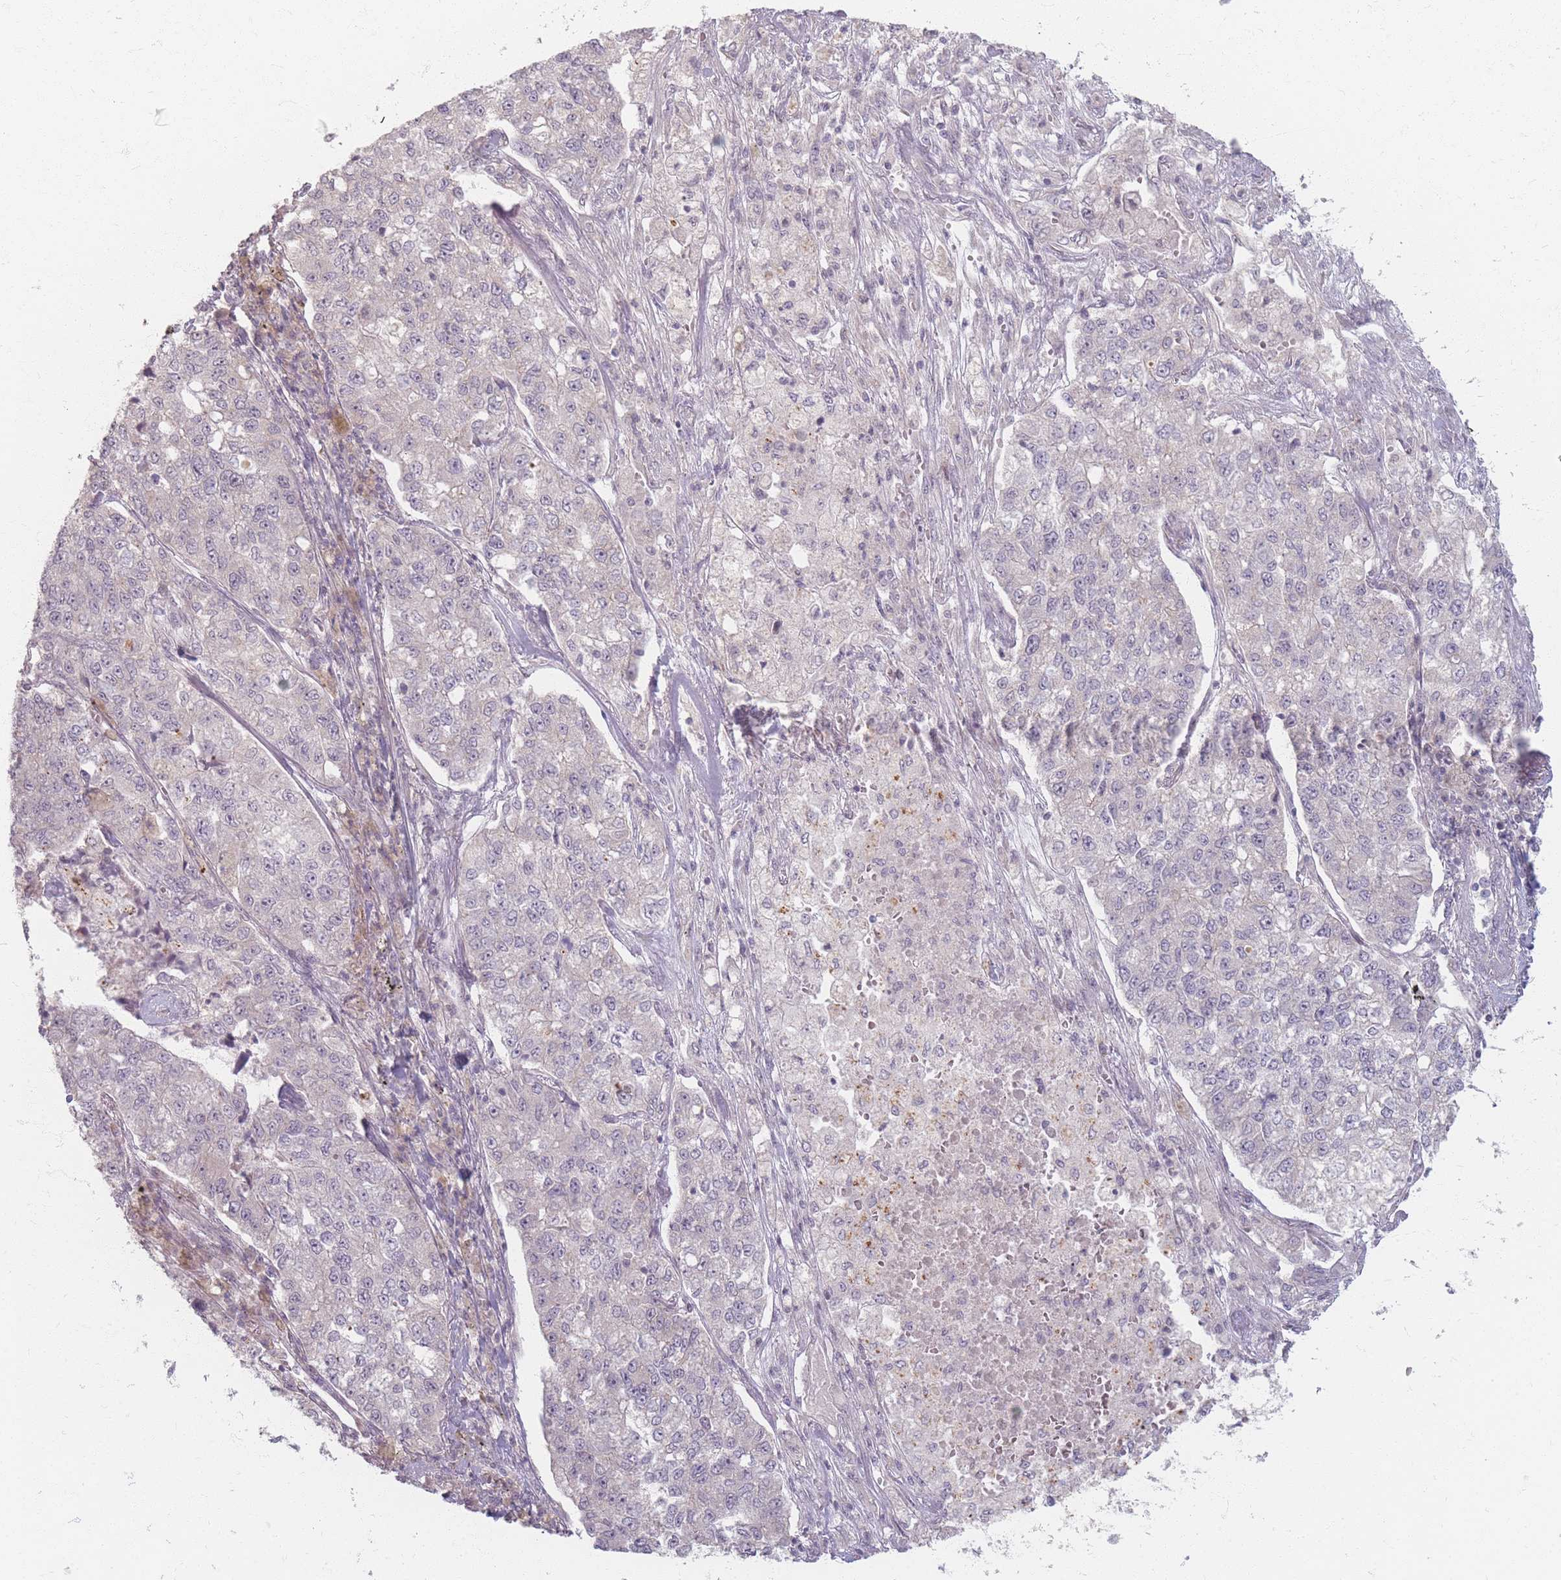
{"staining": {"intensity": "negative", "quantity": "none", "location": "none"}, "tissue": "lung cancer", "cell_type": "Tumor cells", "image_type": "cancer", "snomed": [{"axis": "morphology", "description": "Adenocarcinoma, NOS"}, {"axis": "topography", "description": "Lung"}], "caption": "IHC of adenocarcinoma (lung) exhibits no staining in tumor cells. (Brightfield microscopy of DAB immunohistochemistry (IHC) at high magnification).", "gene": "GABRA6", "patient": {"sex": "male", "age": 49}}